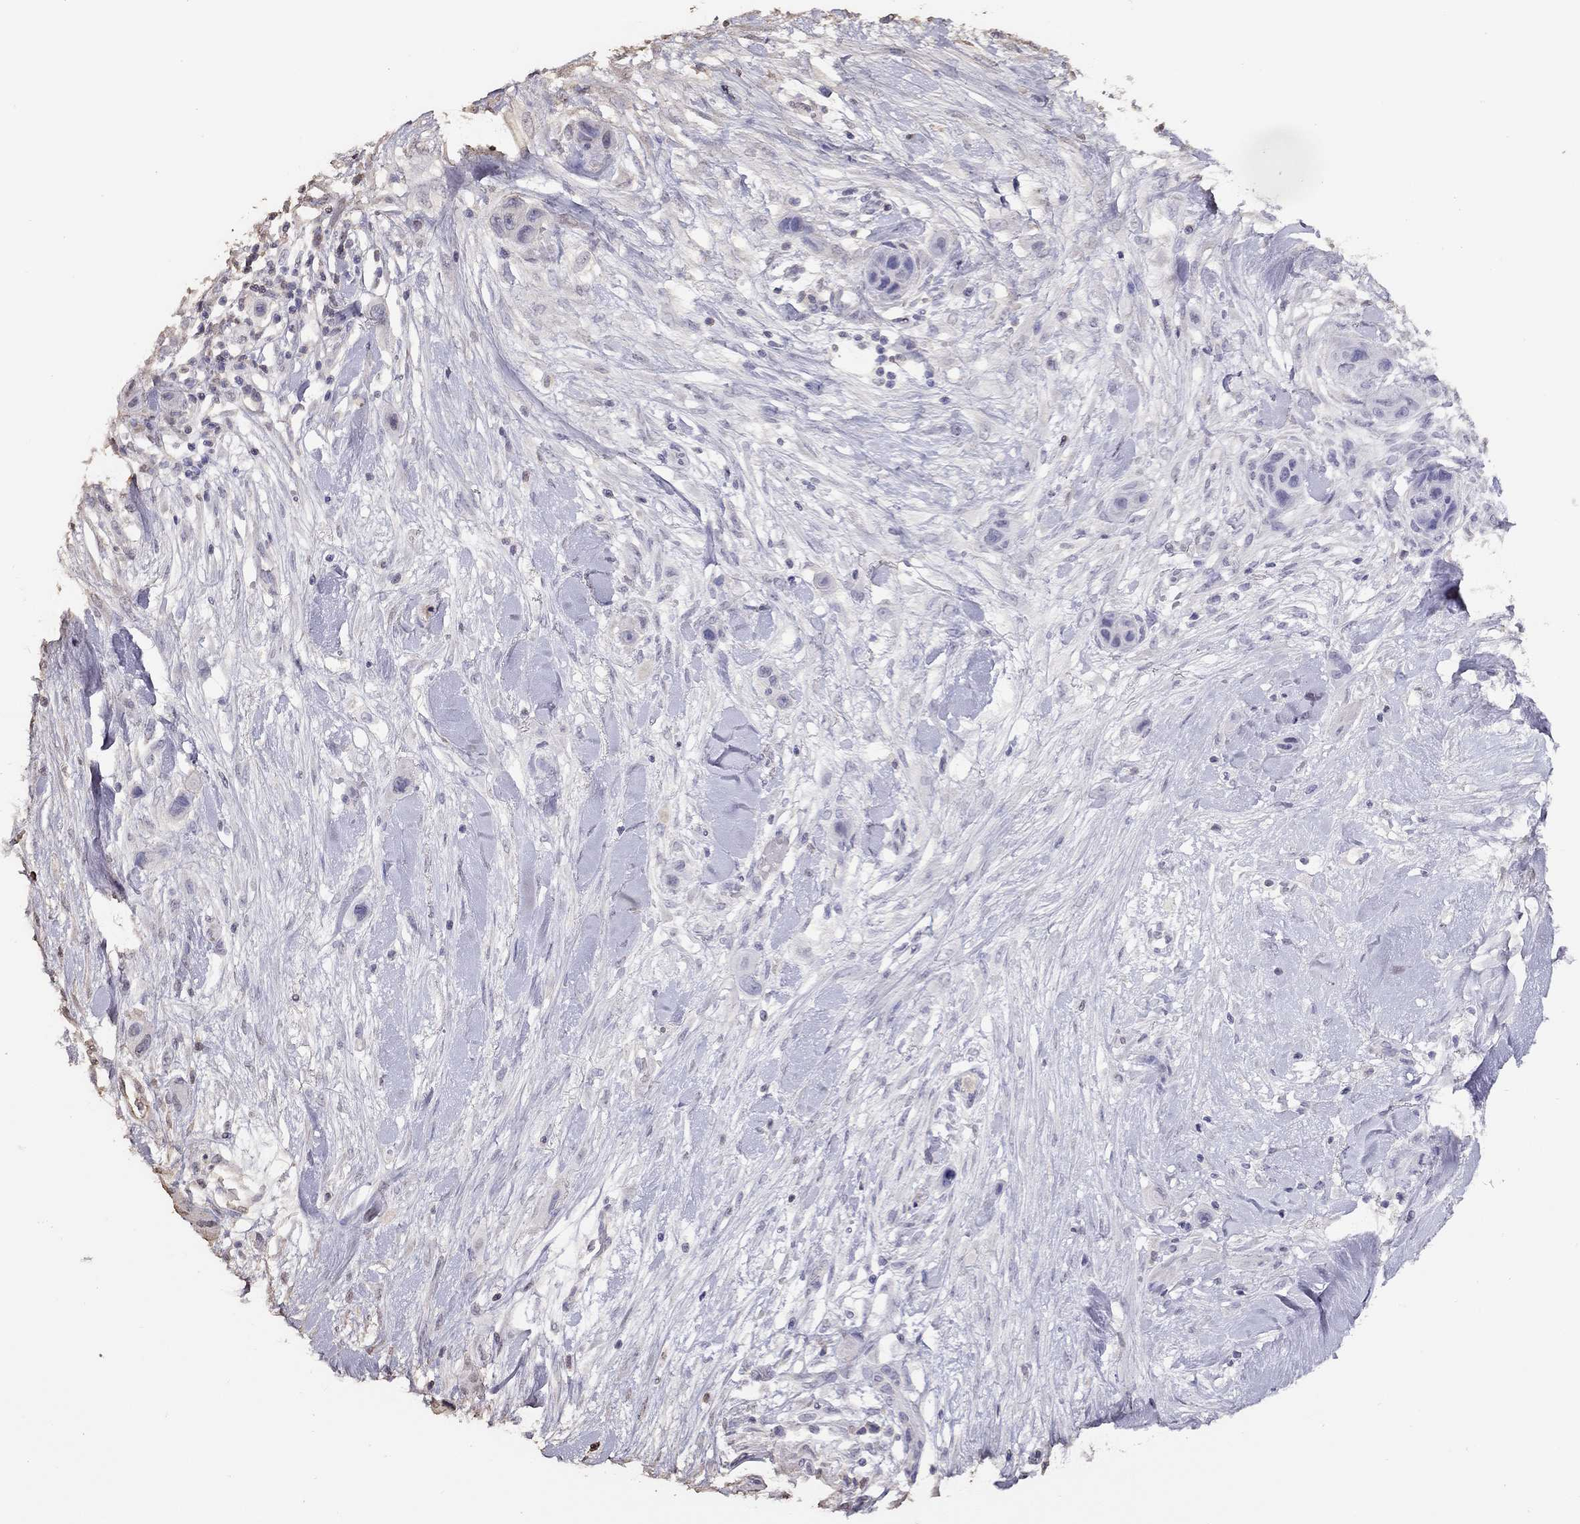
{"staining": {"intensity": "negative", "quantity": "none", "location": "none"}, "tissue": "skin cancer", "cell_type": "Tumor cells", "image_type": "cancer", "snomed": [{"axis": "morphology", "description": "Squamous cell carcinoma, NOS"}, {"axis": "topography", "description": "Skin"}], "caption": "Immunohistochemical staining of skin squamous cell carcinoma displays no significant positivity in tumor cells.", "gene": "SUN3", "patient": {"sex": "male", "age": 79}}